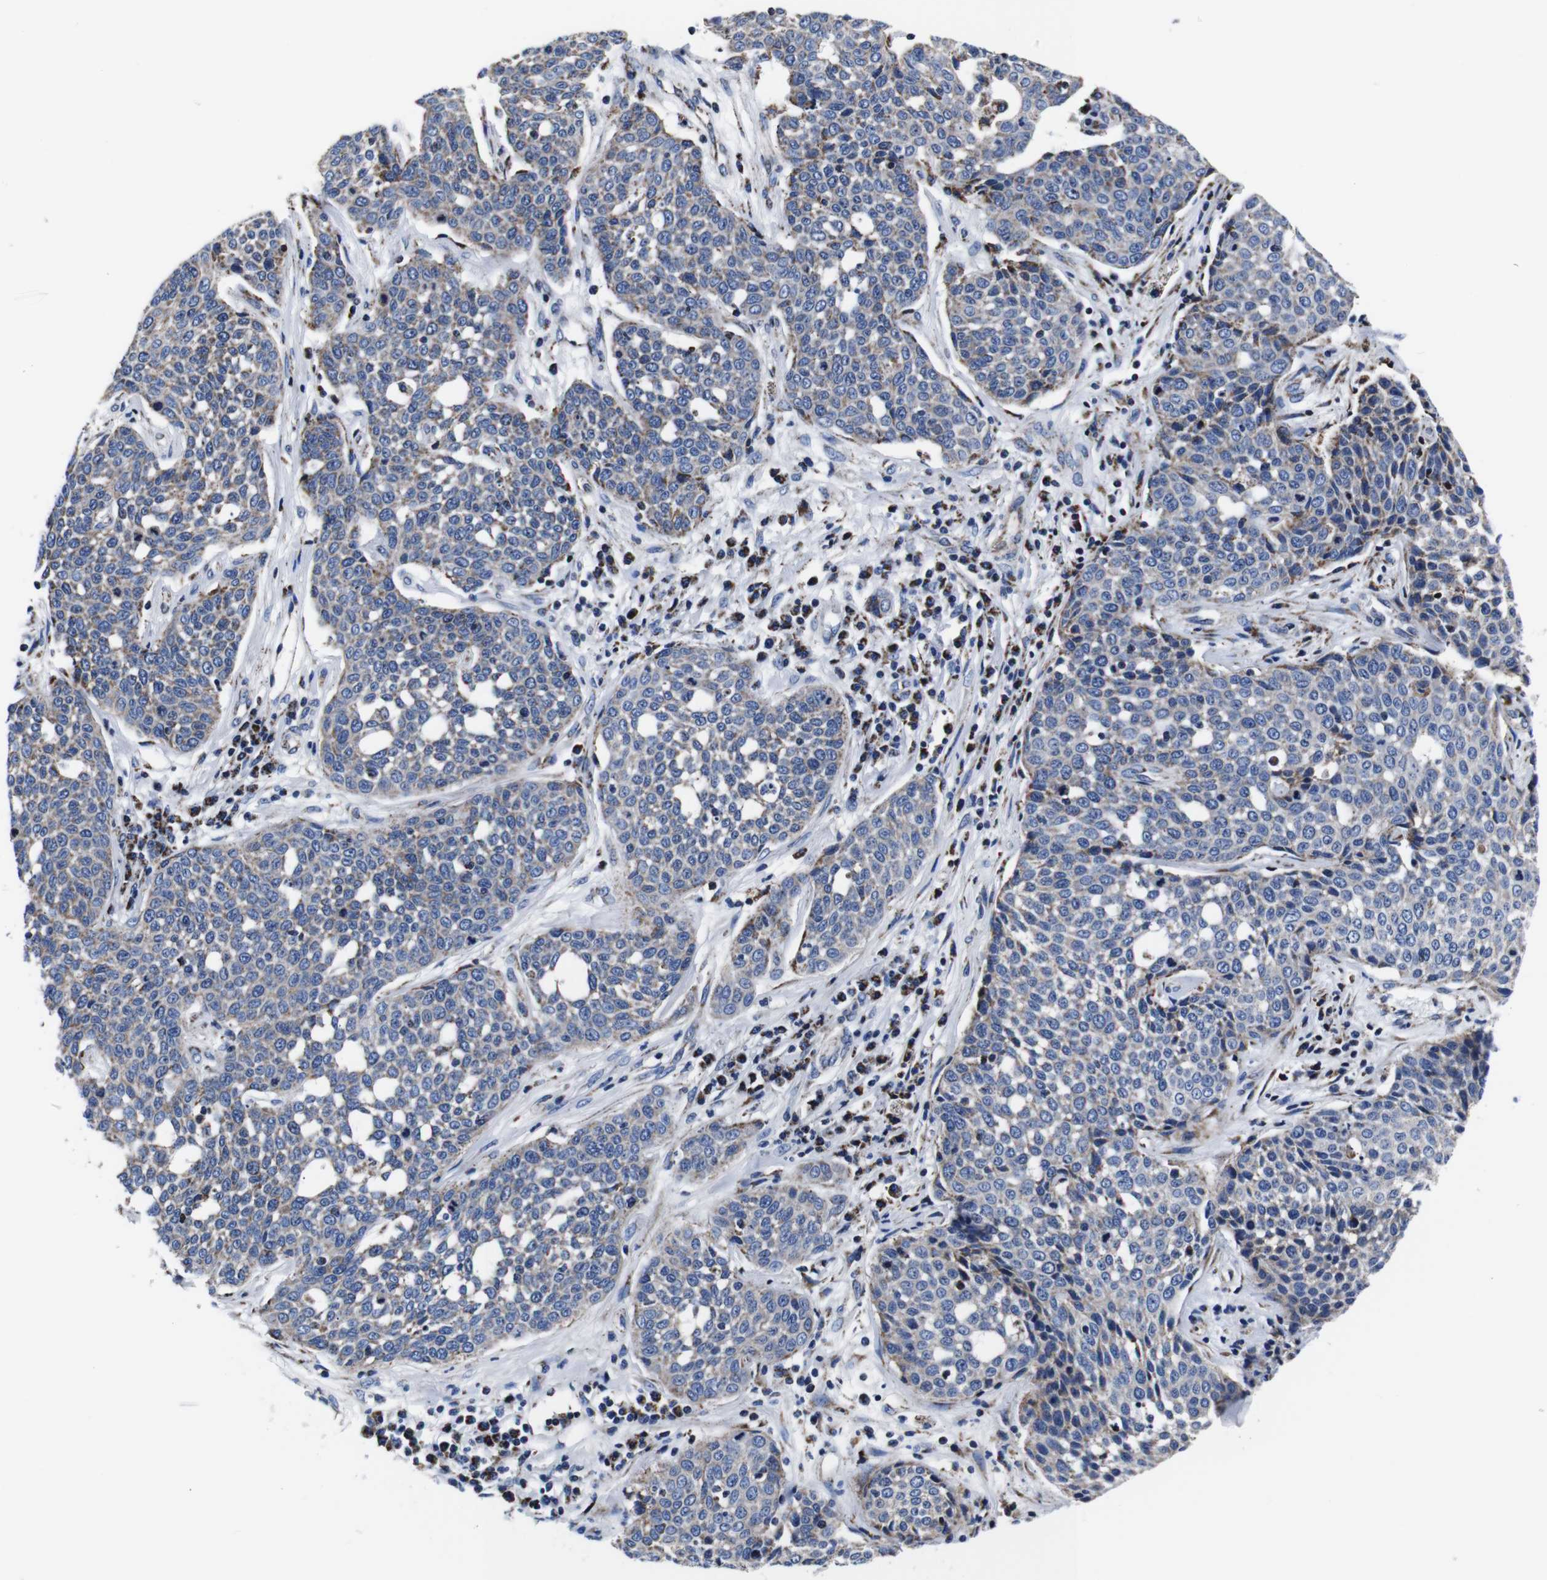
{"staining": {"intensity": "weak", "quantity": "25%-75%", "location": "cytoplasmic/membranous"}, "tissue": "cervical cancer", "cell_type": "Tumor cells", "image_type": "cancer", "snomed": [{"axis": "morphology", "description": "Squamous cell carcinoma, NOS"}, {"axis": "topography", "description": "Cervix"}], "caption": "Immunohistochemistry (IHC) histopathology image of cervical cancer stained for a protein (brown), which exhibits low levels of weak cytoplasmic/membranous expression in approximately 25%-75% of tumor cells.", "gene": "FKBP9", "patient": {"sex": "female", "age": 34}}